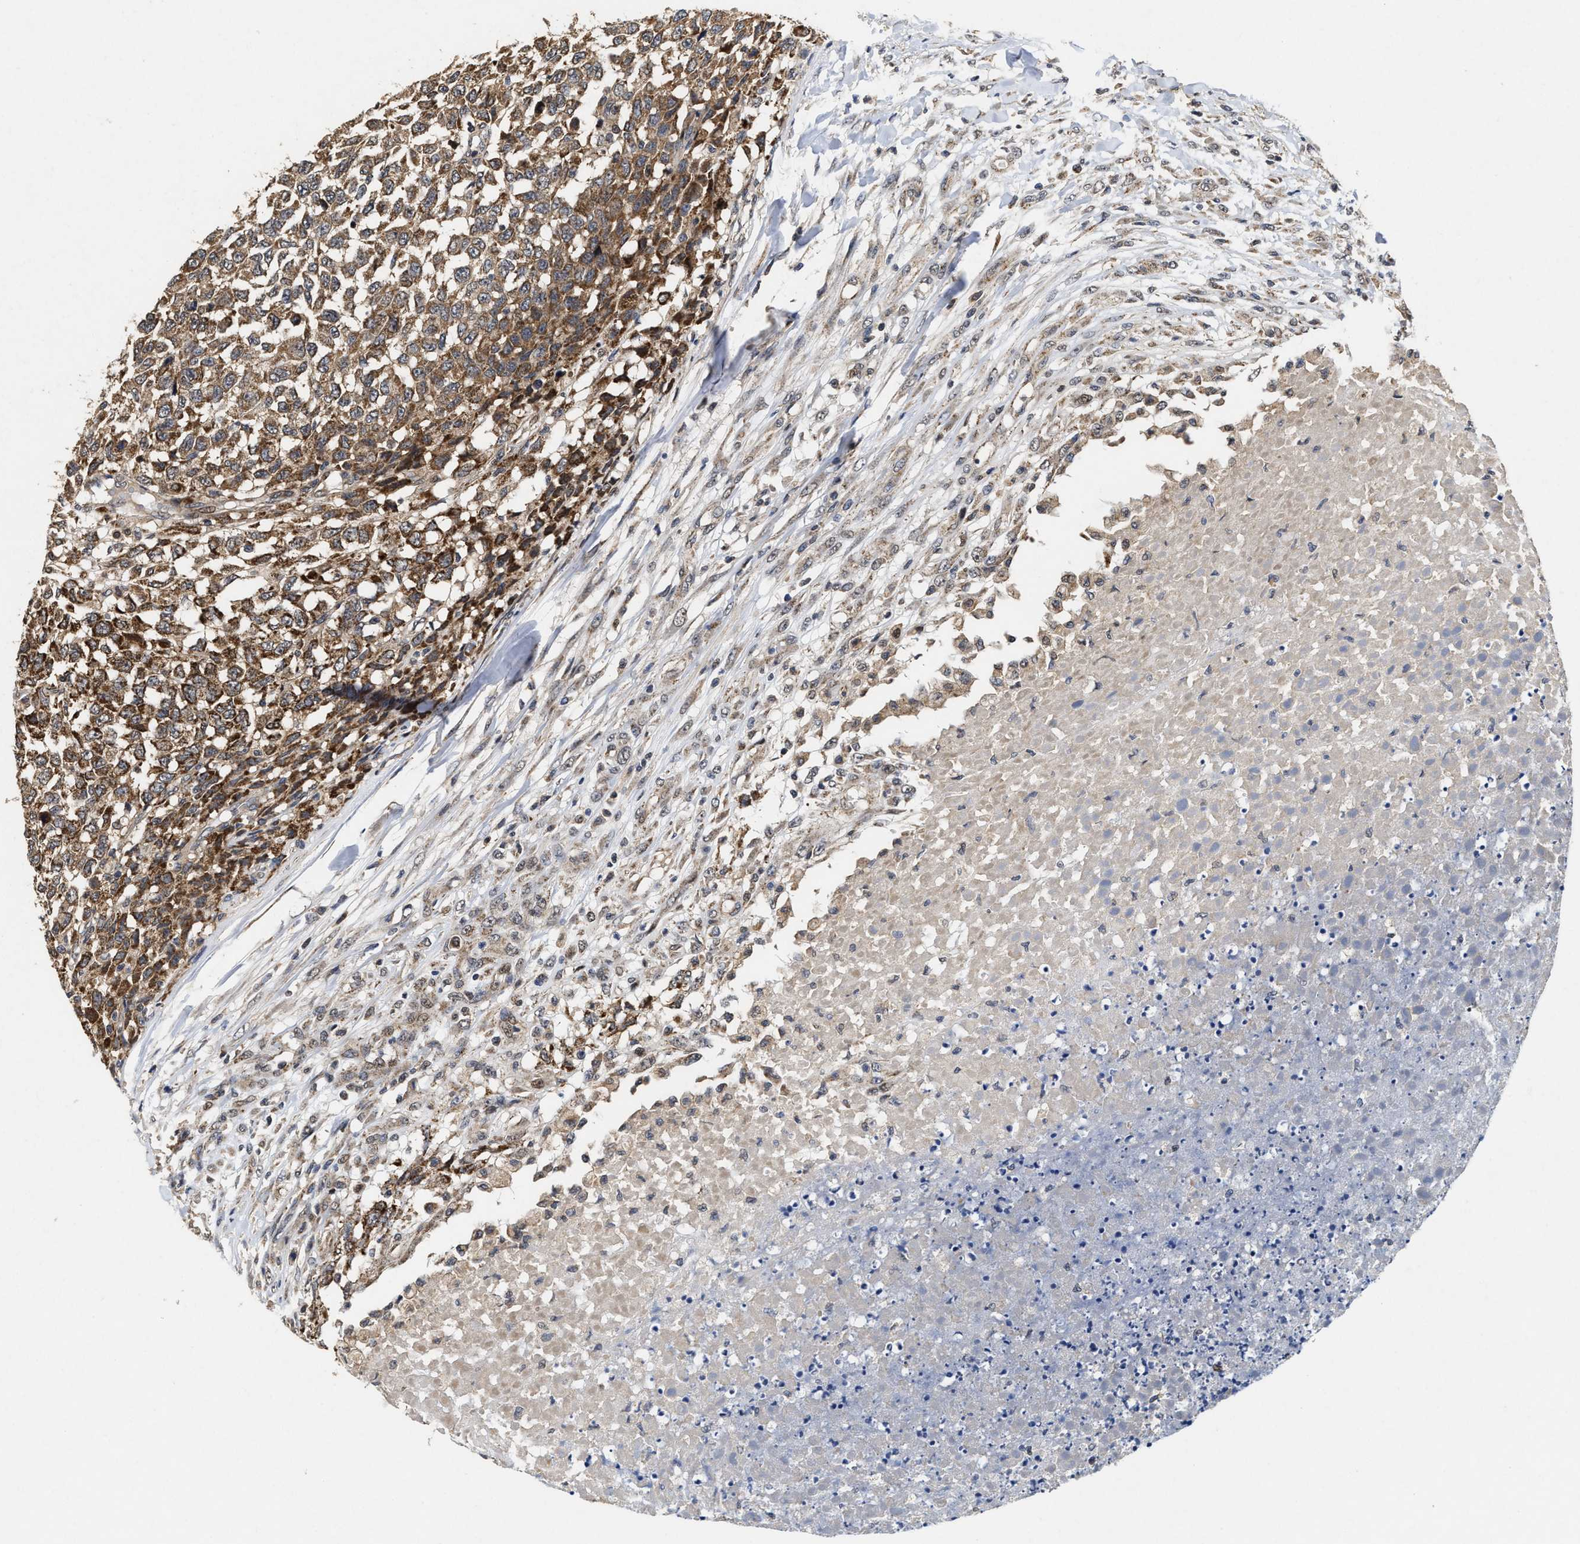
{"staining": {"intensity": "moderate", "quantity": ">75%", "location": "cytoplasmic/membranous"}, "tissue": "testis cancer", "cell_type": "Tumor cells", "image_type": "cancer", "snomed": [{"axis": "morphology", "description": "Seminoma, NOS"}, {"axis": "topography", "description": "Testis"}], "caption": "IHC of testis cancer (seminoma) displays medium levels of moderate cytoplasmic/membranous positivity in about >75% of tumor cells.", "gene": "SCYL2", "patient": {"sex": "male", "age": 59}}